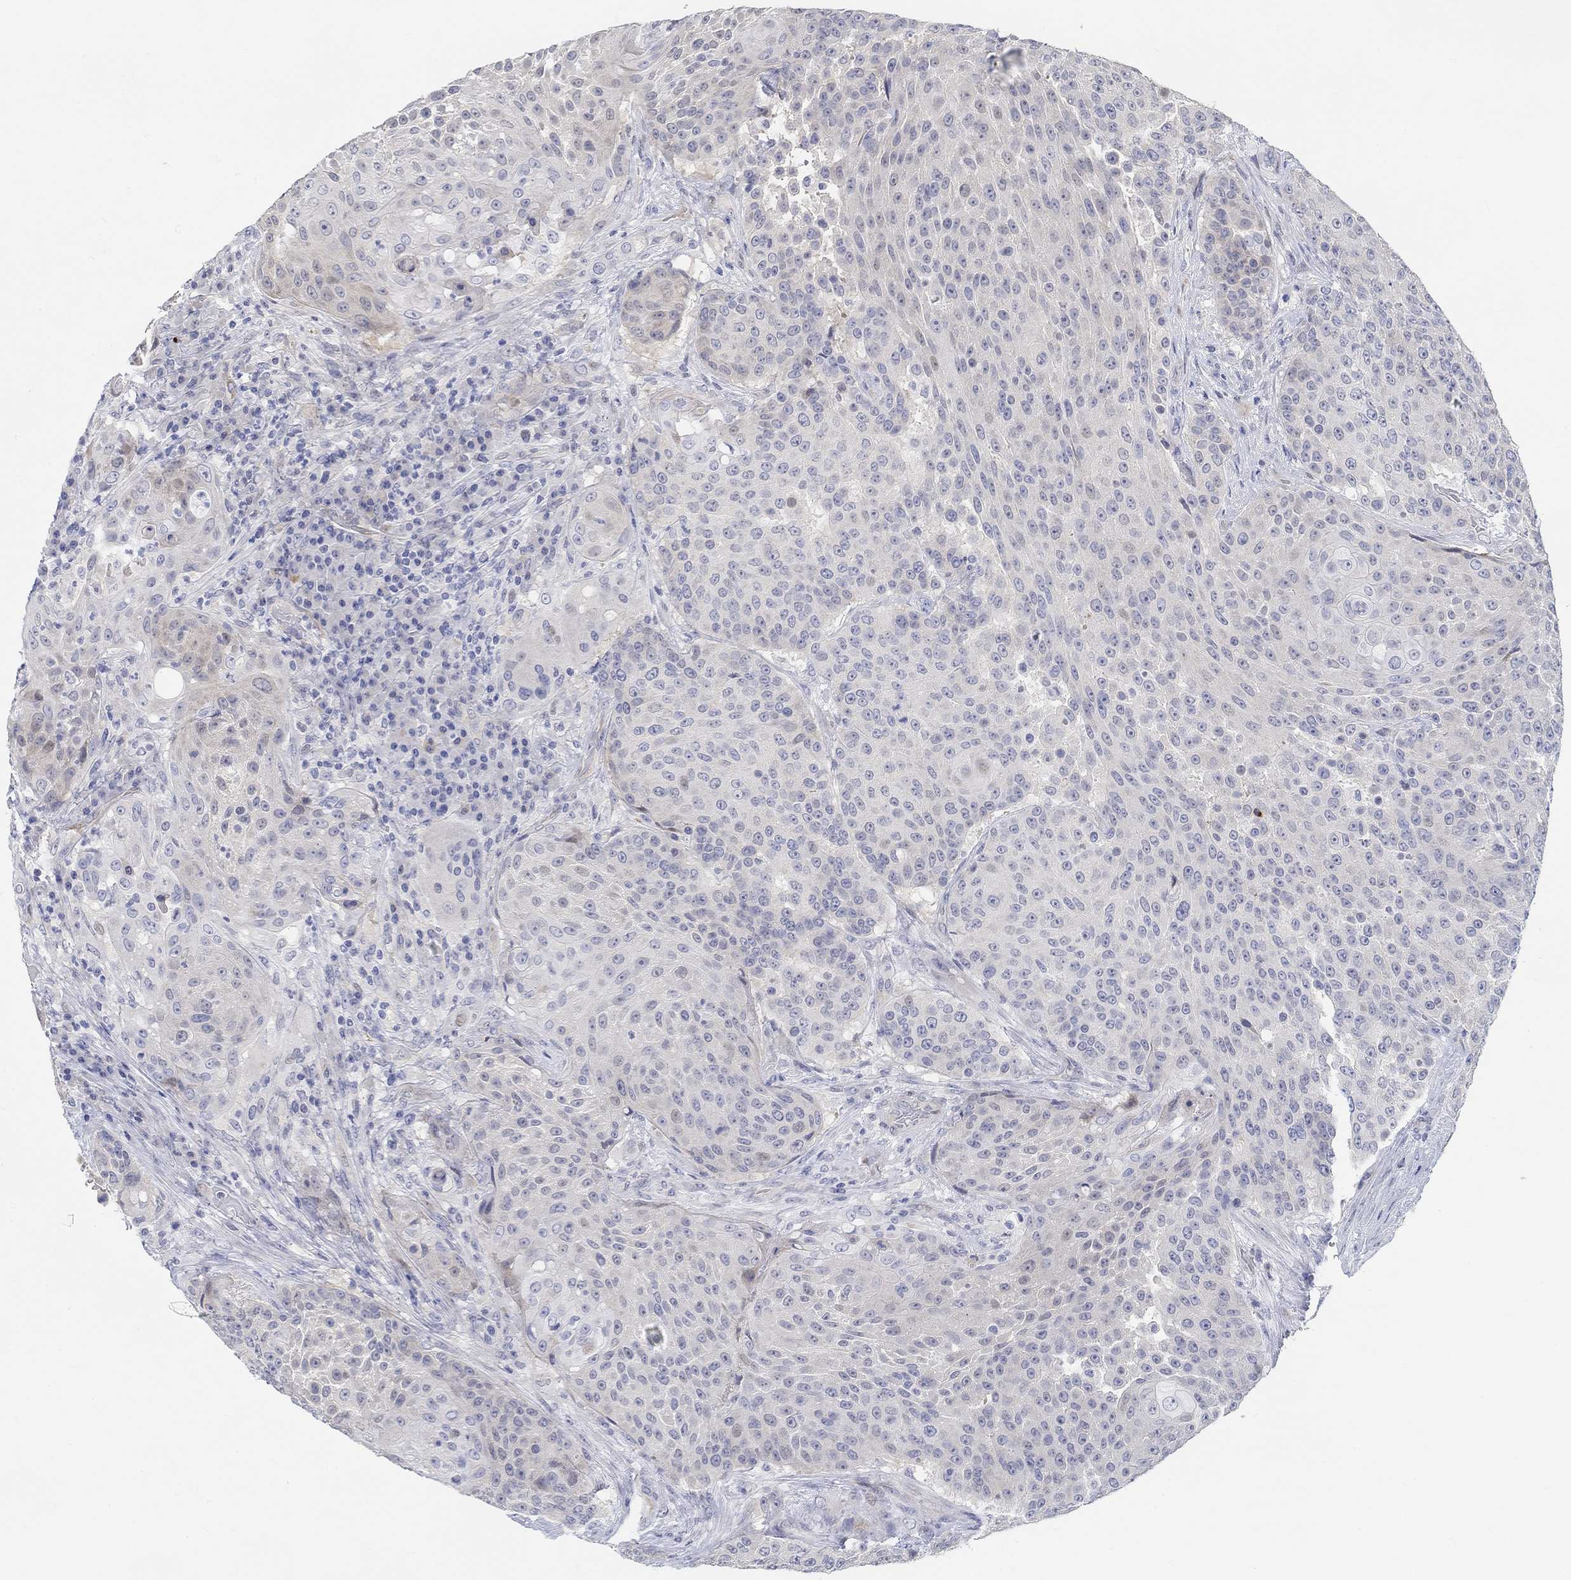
{"staining": {"intensity": "negative", "quantity": "none", "location": "none"}, "tissue": "urothelial cancer", "cell_type": "Tumor cells", "image_type": "cancer", "snomed": [{"axis": "morphology", "description": "Urothelial carcinoma, High grade"}, {"axis": "topography", "description": "Urinary bladder"}], "caption": "Image shows no significant protein expression in tumor cells of urothelial carcinoma (high-grade).", "gene": "SNTG2", "patient": {"sex": "female", "age": 63}}